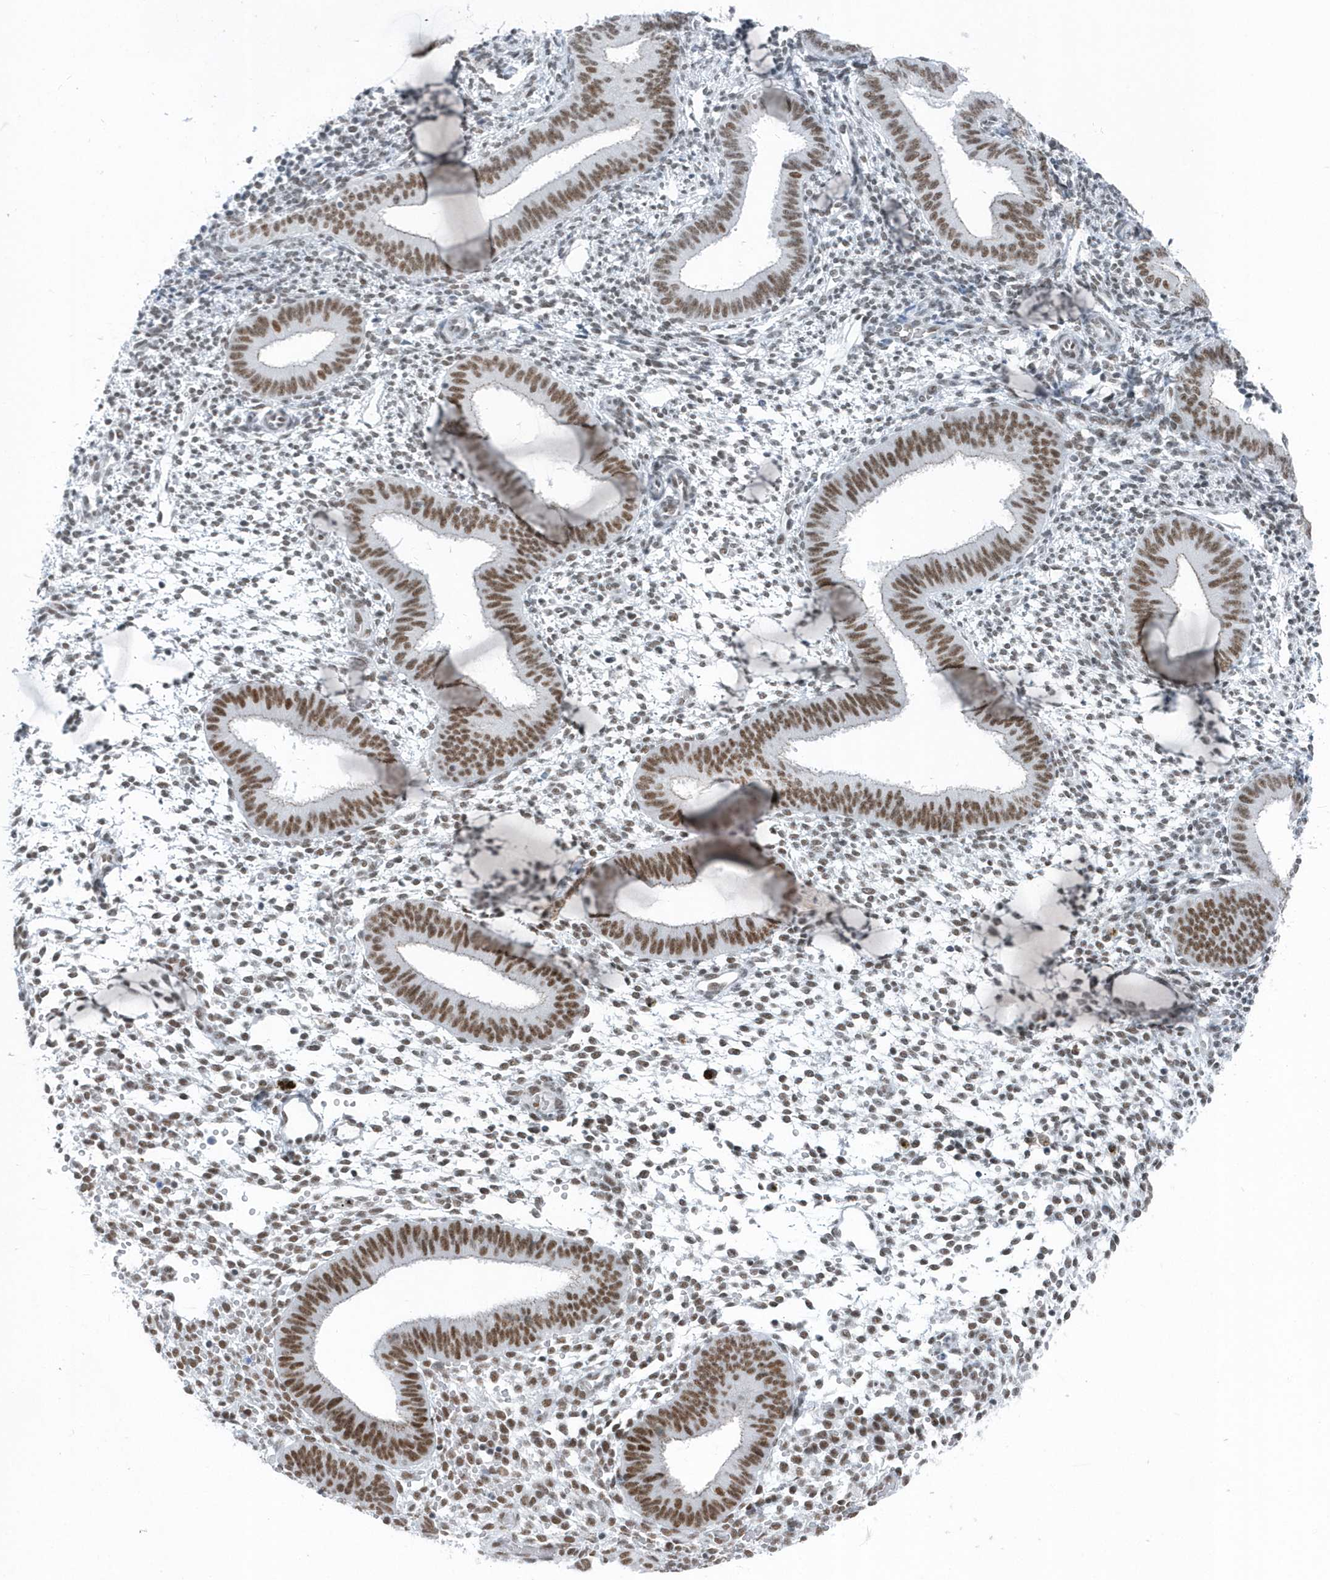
{"staining": {"intensity": "negative", "quantity": "none", "location": "none"}, "tissue": "endometrium", "cell_type": "Cells in endometrial stroma", "image_type": "normal", "snomed": [{"axis": "morphology", "description": "Normal tissue, NOS"}, {"axis": "topography", "description": "Uterus"}, {"axis": "topography", "description": "Endometrium"}], "caption": "Endometrium was stained to show a protein in brown. There is no significant staining in cells in endometrial stroma. Brightfield microscopy of IHC stained with DAB (brown) and hematoxylin (blue), captured at high magnification.", "gene": "FIP1L1", "patient": {"sex": "female", "age": 48}}